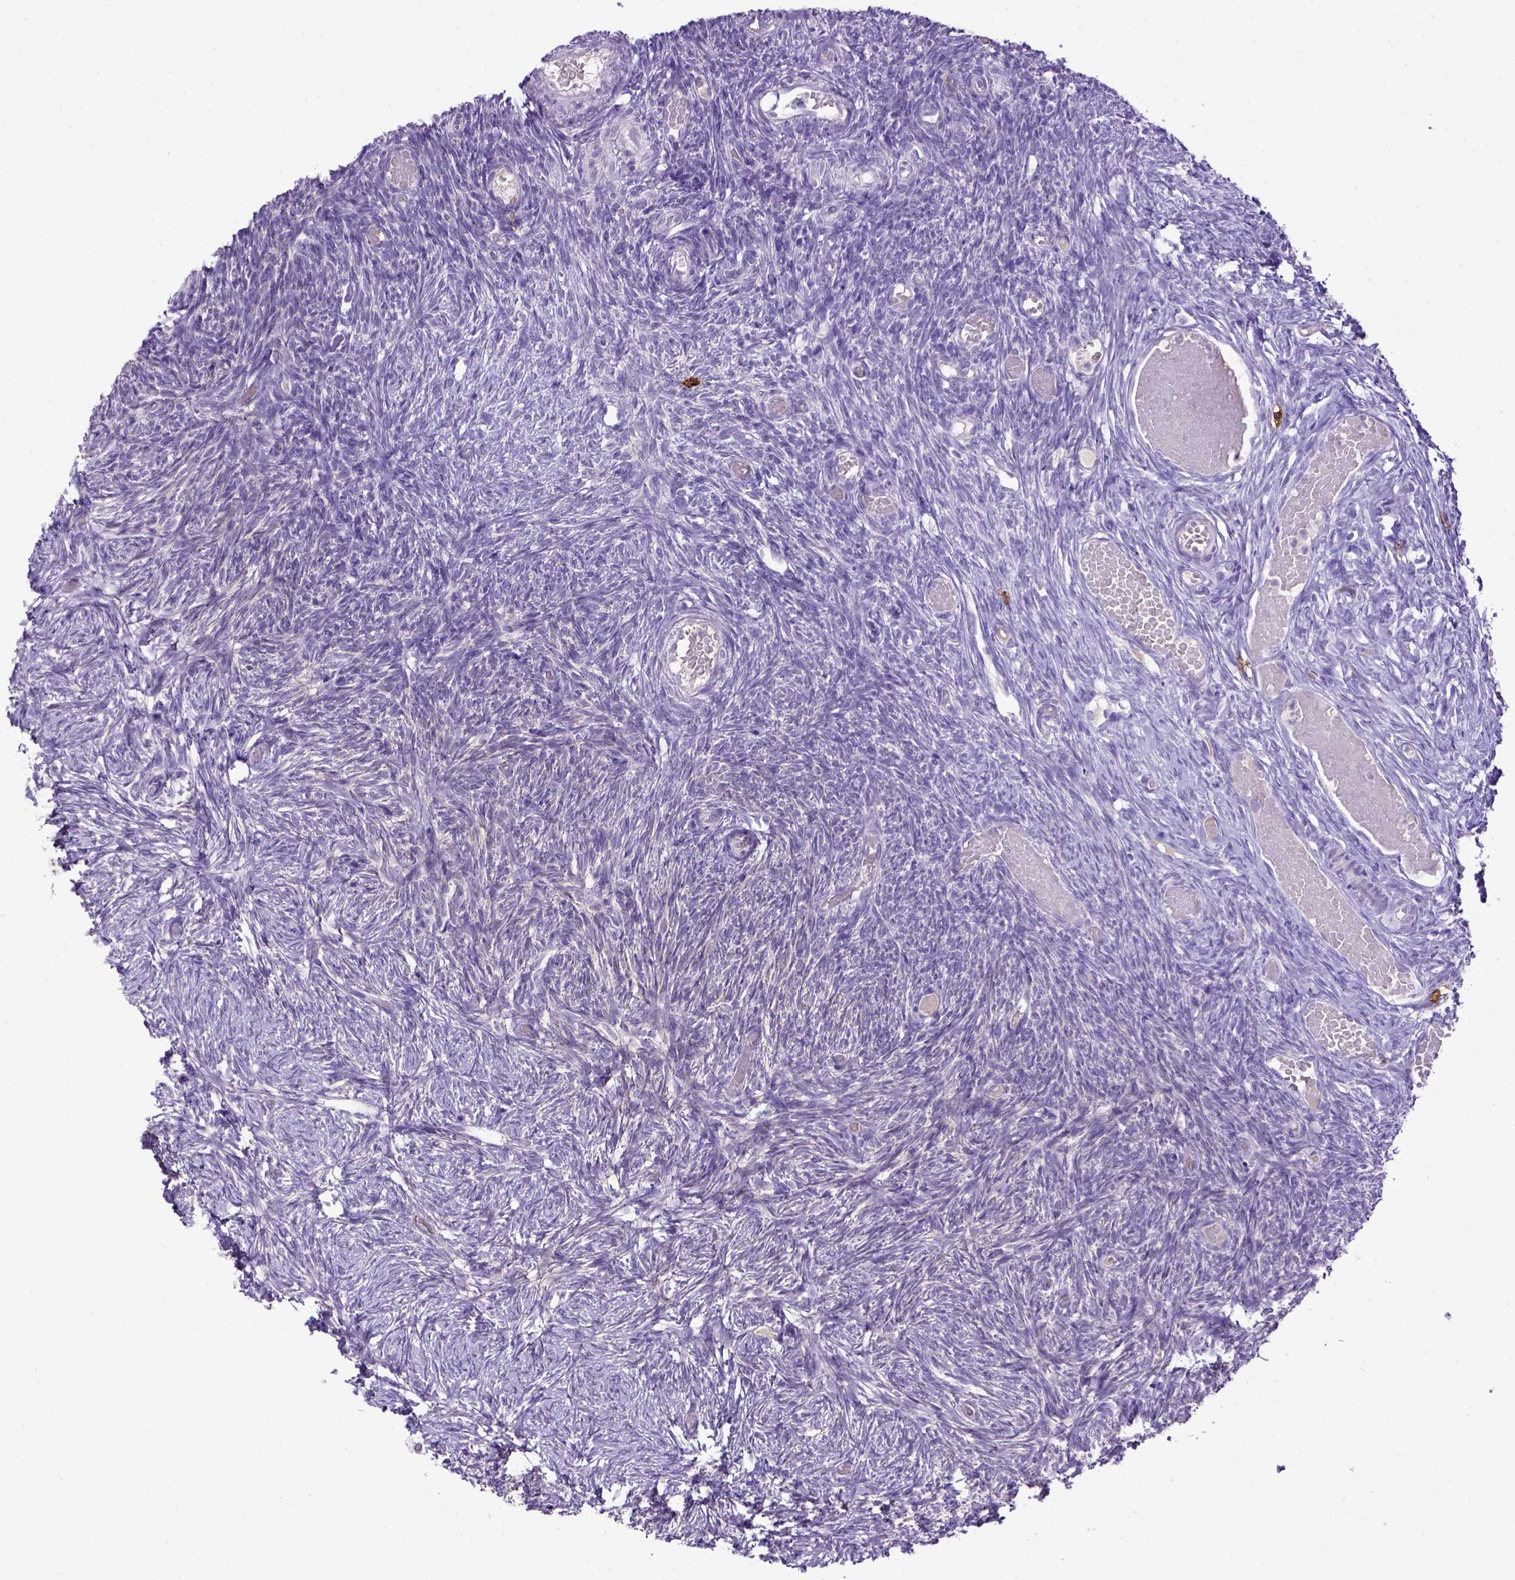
{"staining": {"intensity": "negative", "quantity": "none", "location": "none"}, "tissue": "ovary", "cell_type": "Ovarian stroma cells", "image_type": "normal", "snomed": [{"axis": "morphology", "description": "Normal tissue, NOS"}, {"axis": "topography", "description": "Ovary"}], "caption": "Immunohistochemical staining of normal human ovary demonstrates no significant positivity in ovarian stroma cells.", "gene": "KIT", "patient": {"sex": "female", "age": 39}}